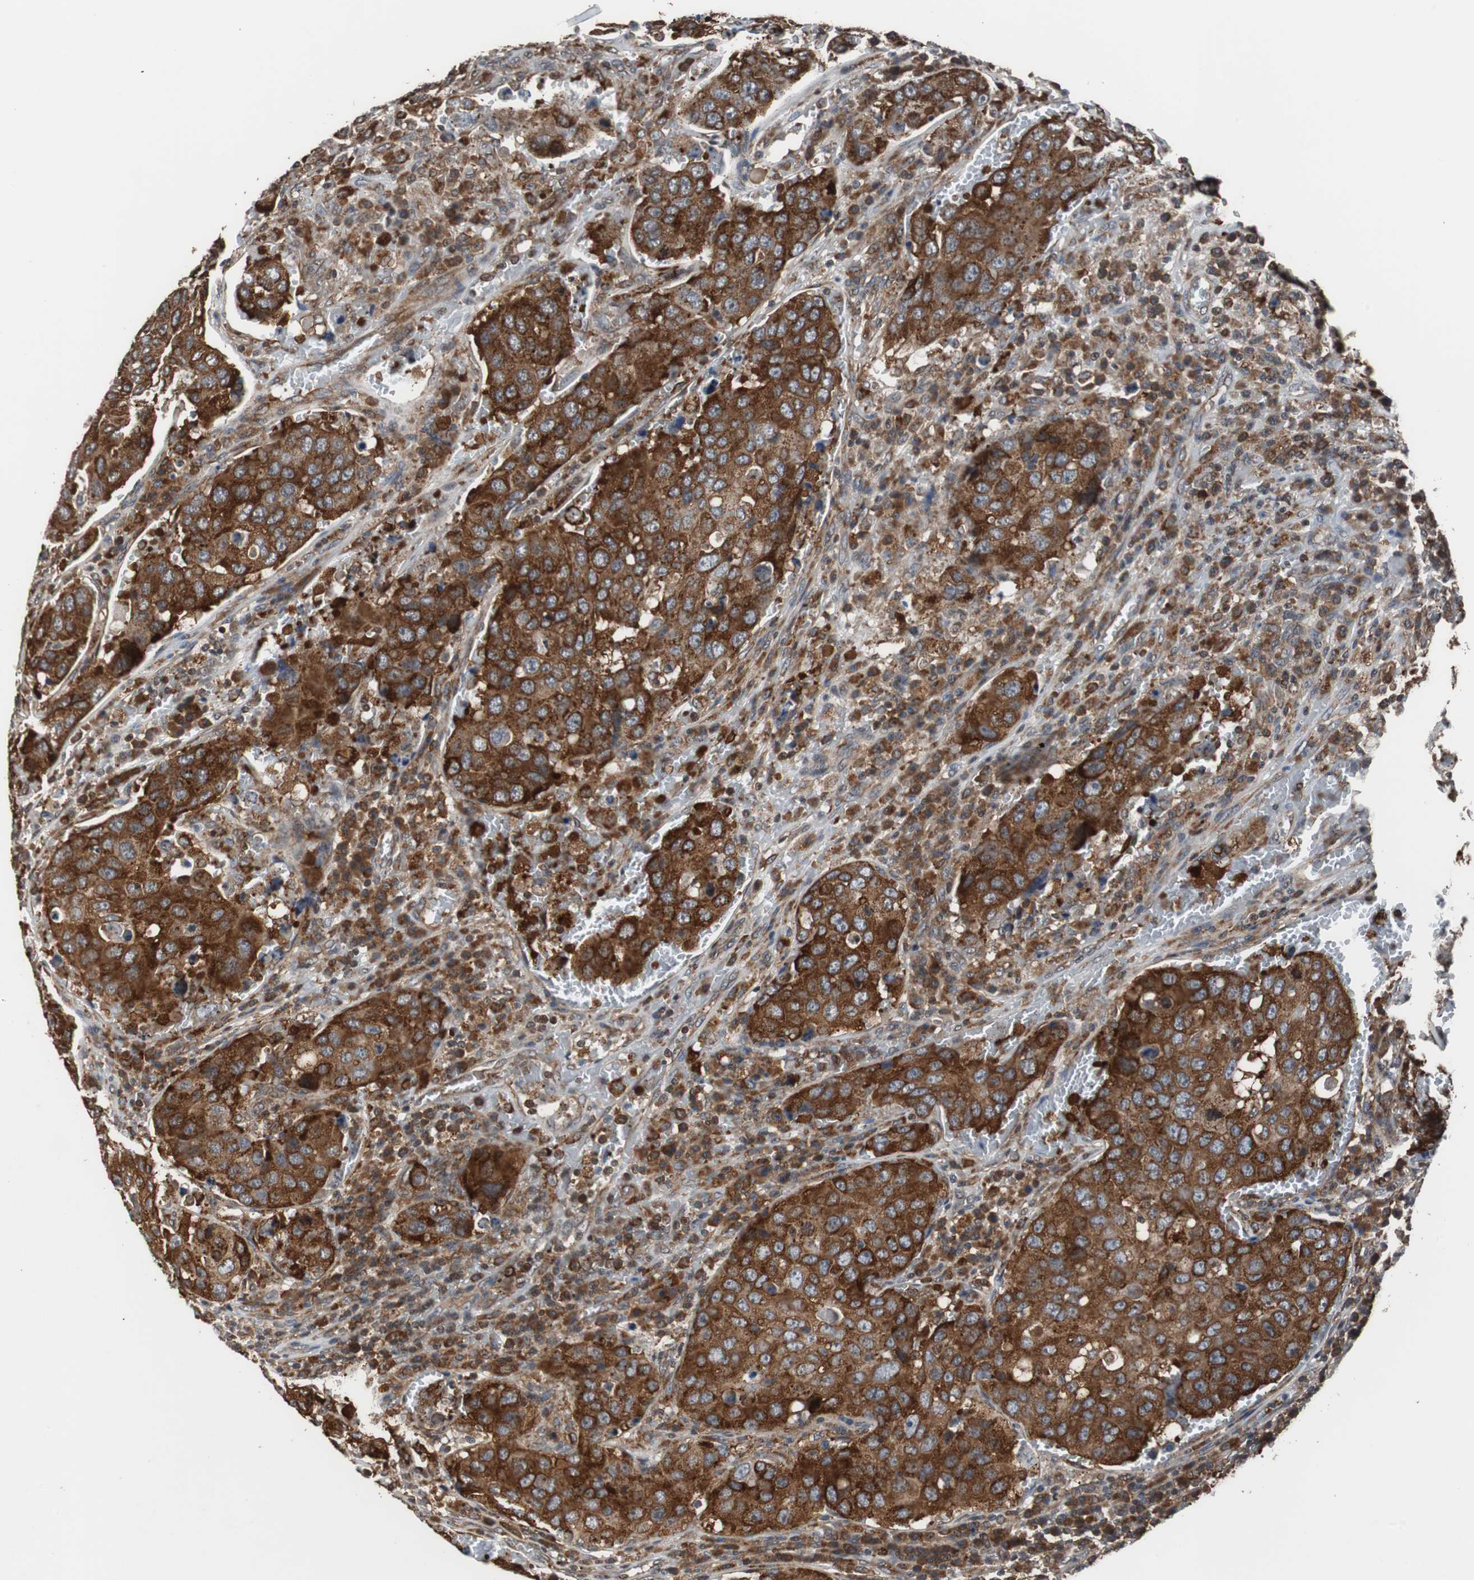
{"staining": {"intensity": "strong", "quantity": ">75%", "location": "cytoplasmic/membranous"}, "tissue": "urothelial cancer", "cell_type": "Tumor cells", "image_type": "cancer", "snomed": [{"axis": "morphology", "description": "Urothelial carcinoma, High grade"}, {"axis": "topography", "description": "Lymph node"}, {"axis": "topography", "description": "Urinary bladder"}], "caption": "Protein staining by IHC exhibits strong cytoplasmic/membranous expression in about >75% of tumor cells in urothelial carcinoma (high-grade).", "gene": "USP10", "patient": {"sex": "male", "age": 51}}